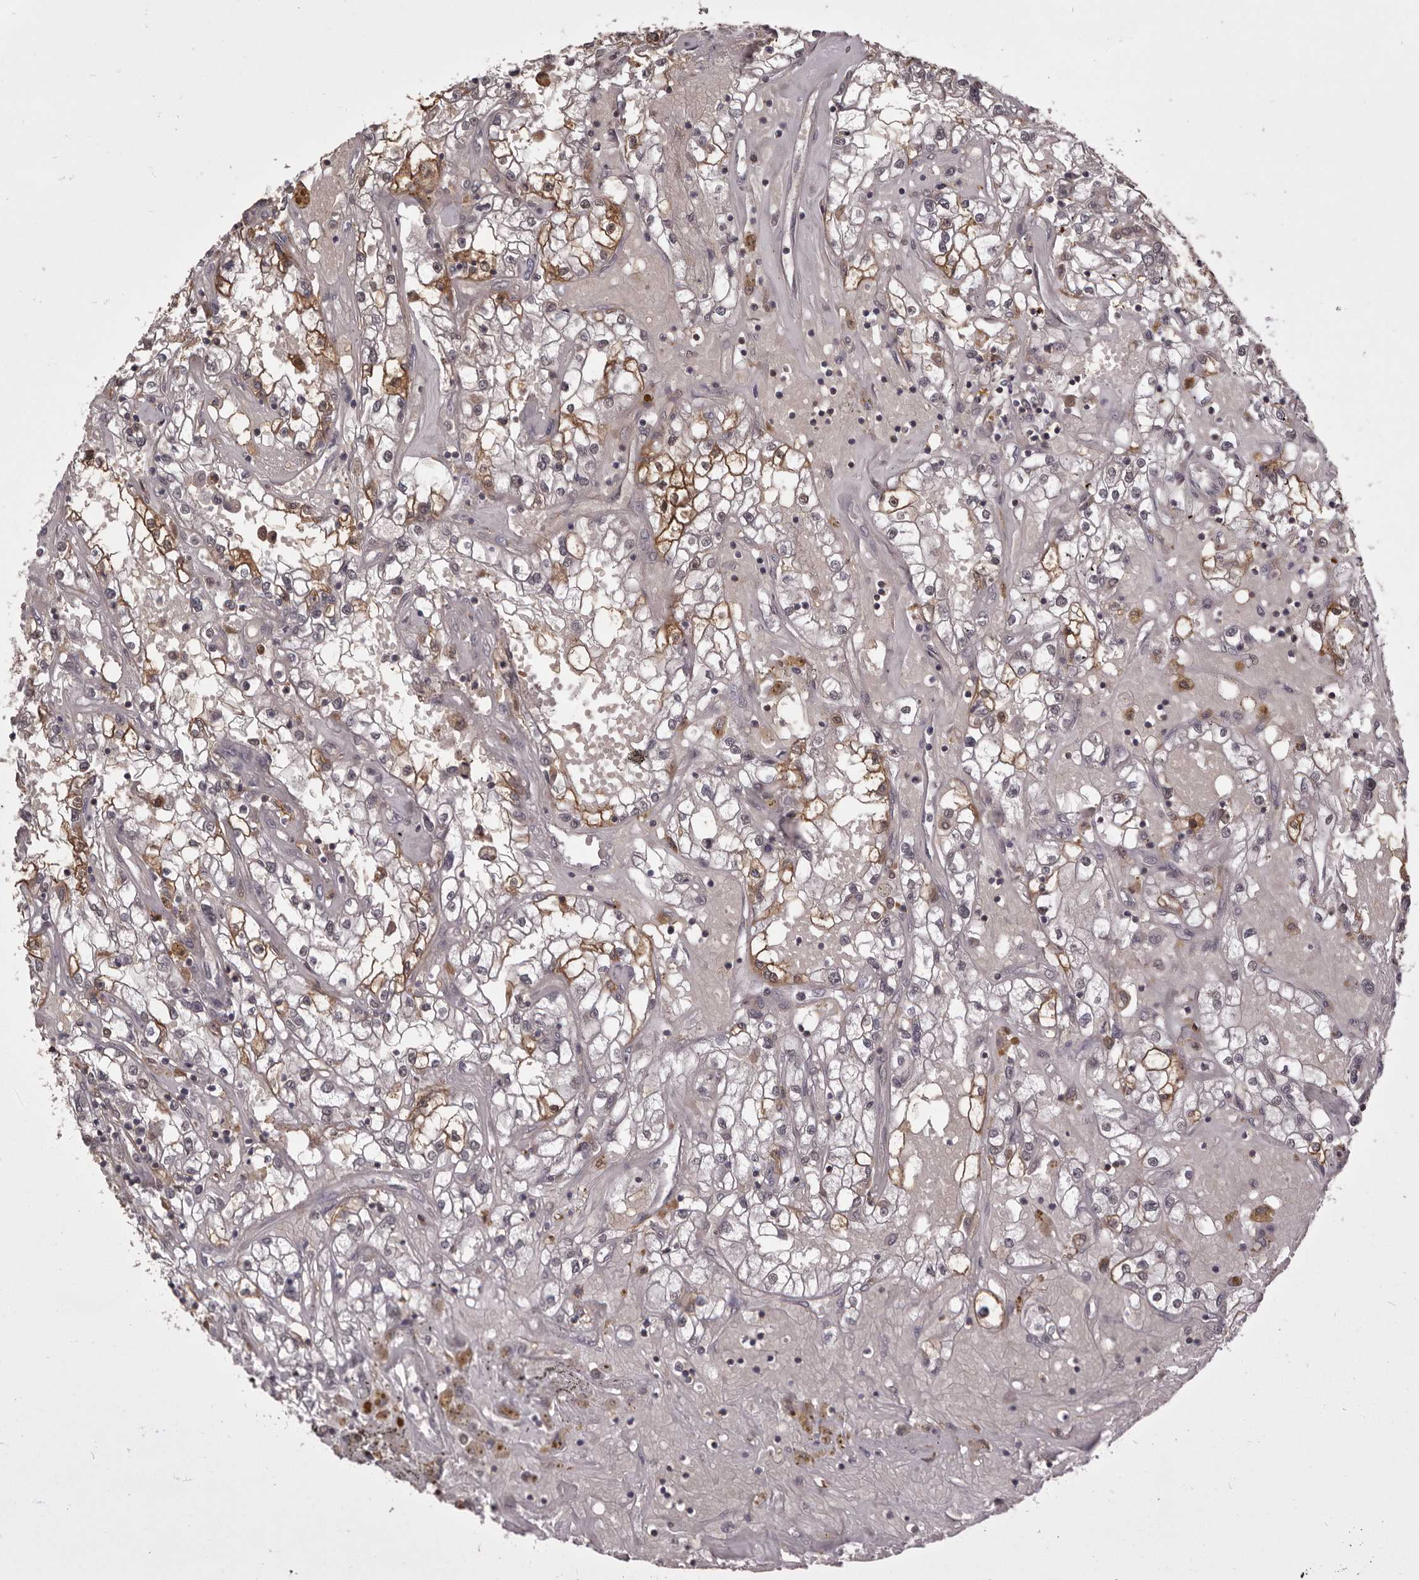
{"staining": {"intensity": "moderate", "quantity": "<25%", "location": "cytoplasmic/membranous"}, "tissue": "renal cancer", "cell_type": "Tumor cells", "image_type": "cancer", "snomed": [{"axis": "morphology", "description": "Adenocarcinoma, NOS"}, {"axis": "topography", "description": "Kidney"}], "caption": "Brown immunohistochemical staining in human renal adenocarcinoma shows moderate cytoplasmic/membranous positivity in approximately <25% of tumor cells.", "gene": "MDH1", "patient": {"sex": "male", "age": 56}}